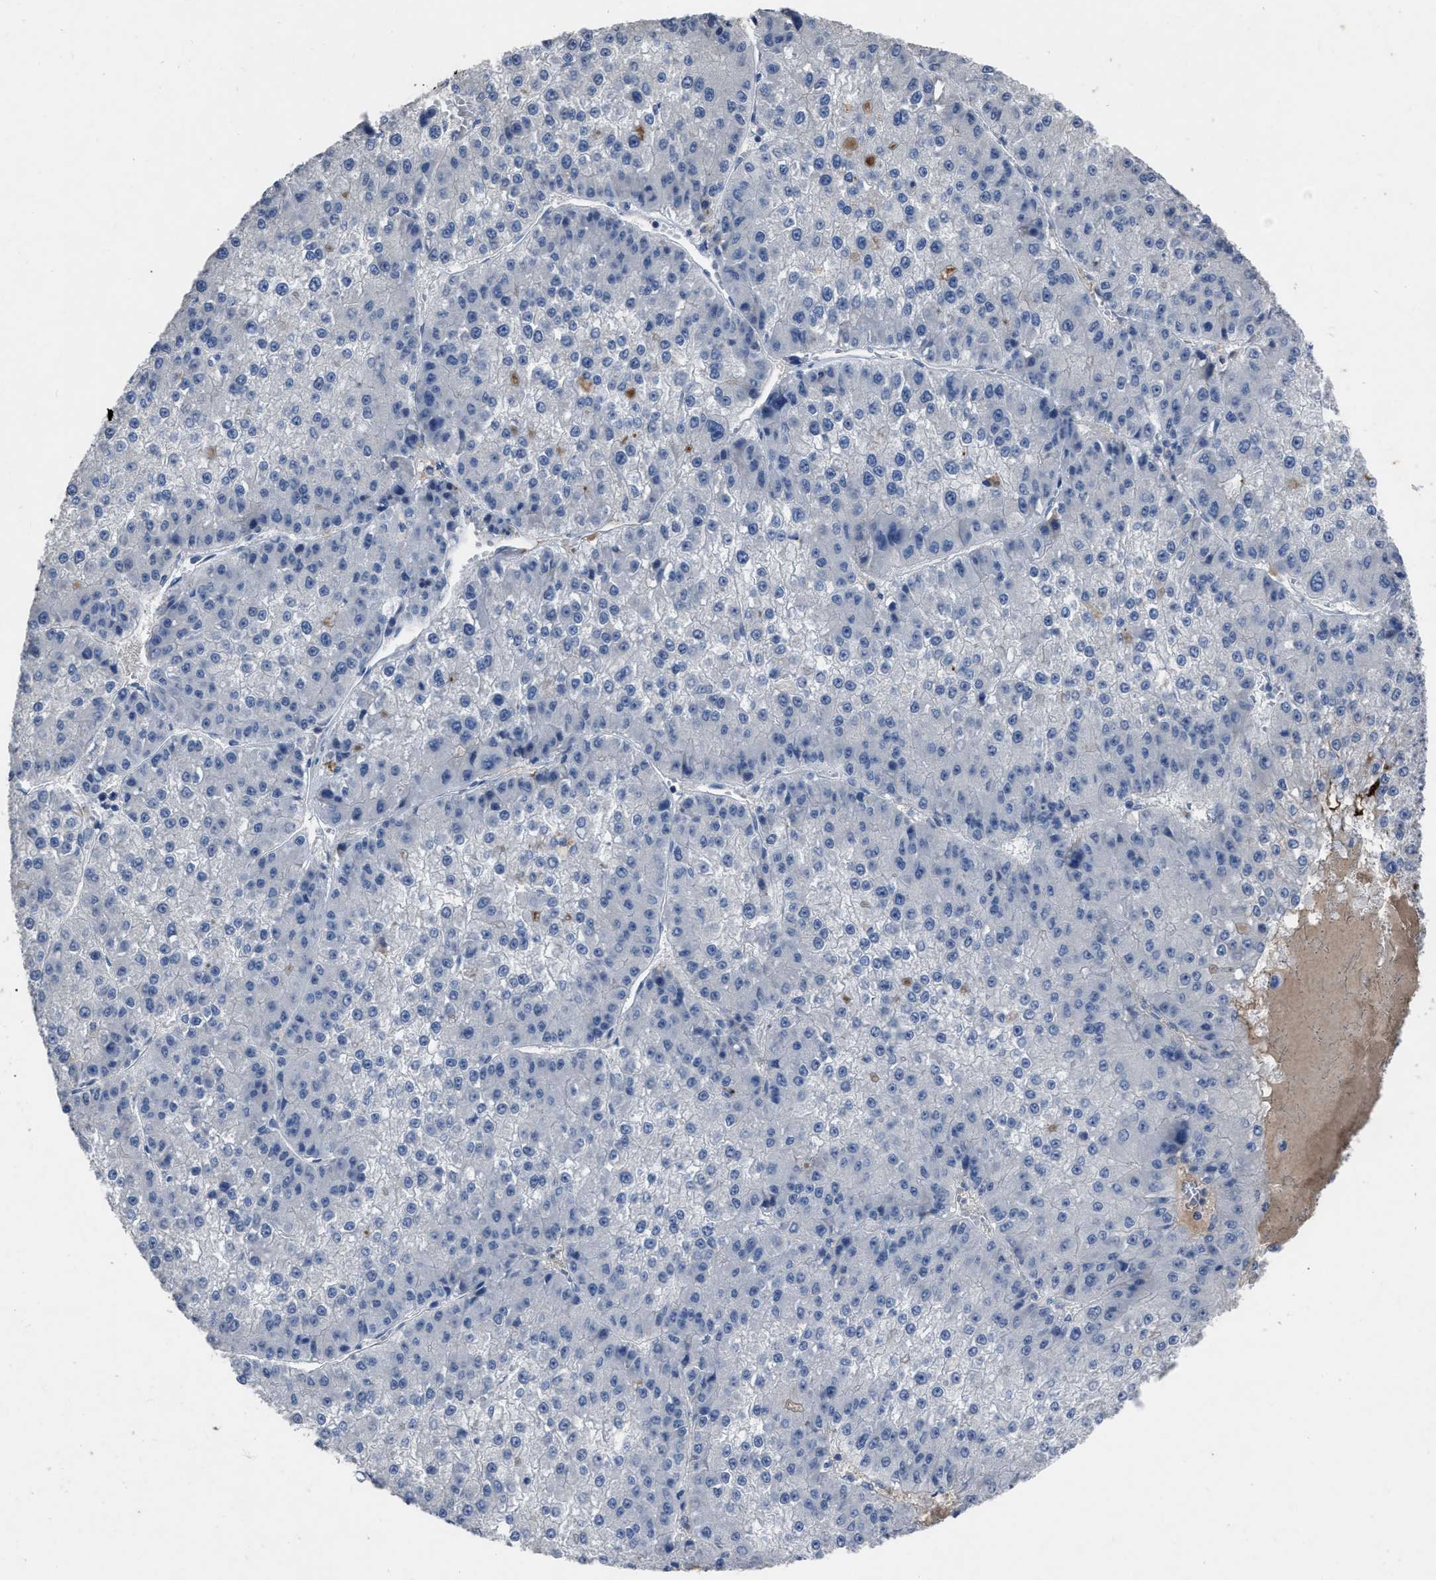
{"staining": {"intensity": "negative", "quantity": "none", "location": "none"}, "tissue": "liver cancer", "cell_type": "Tumor cells", "image_type": "cancer", "snomed": [{"axis": "morphology", "description": "Carcinoma, Hepatocellular, NOS"}, {"axis": "topography", "description": "Liver"}], "caption": "The immunohistochemistry (IHC) image has no significant expression in tumor cells of hepatocellular carcinoma (liver) tissue.", "gene": "HABP2", "patient": {"sex": "female", "age": 73}}